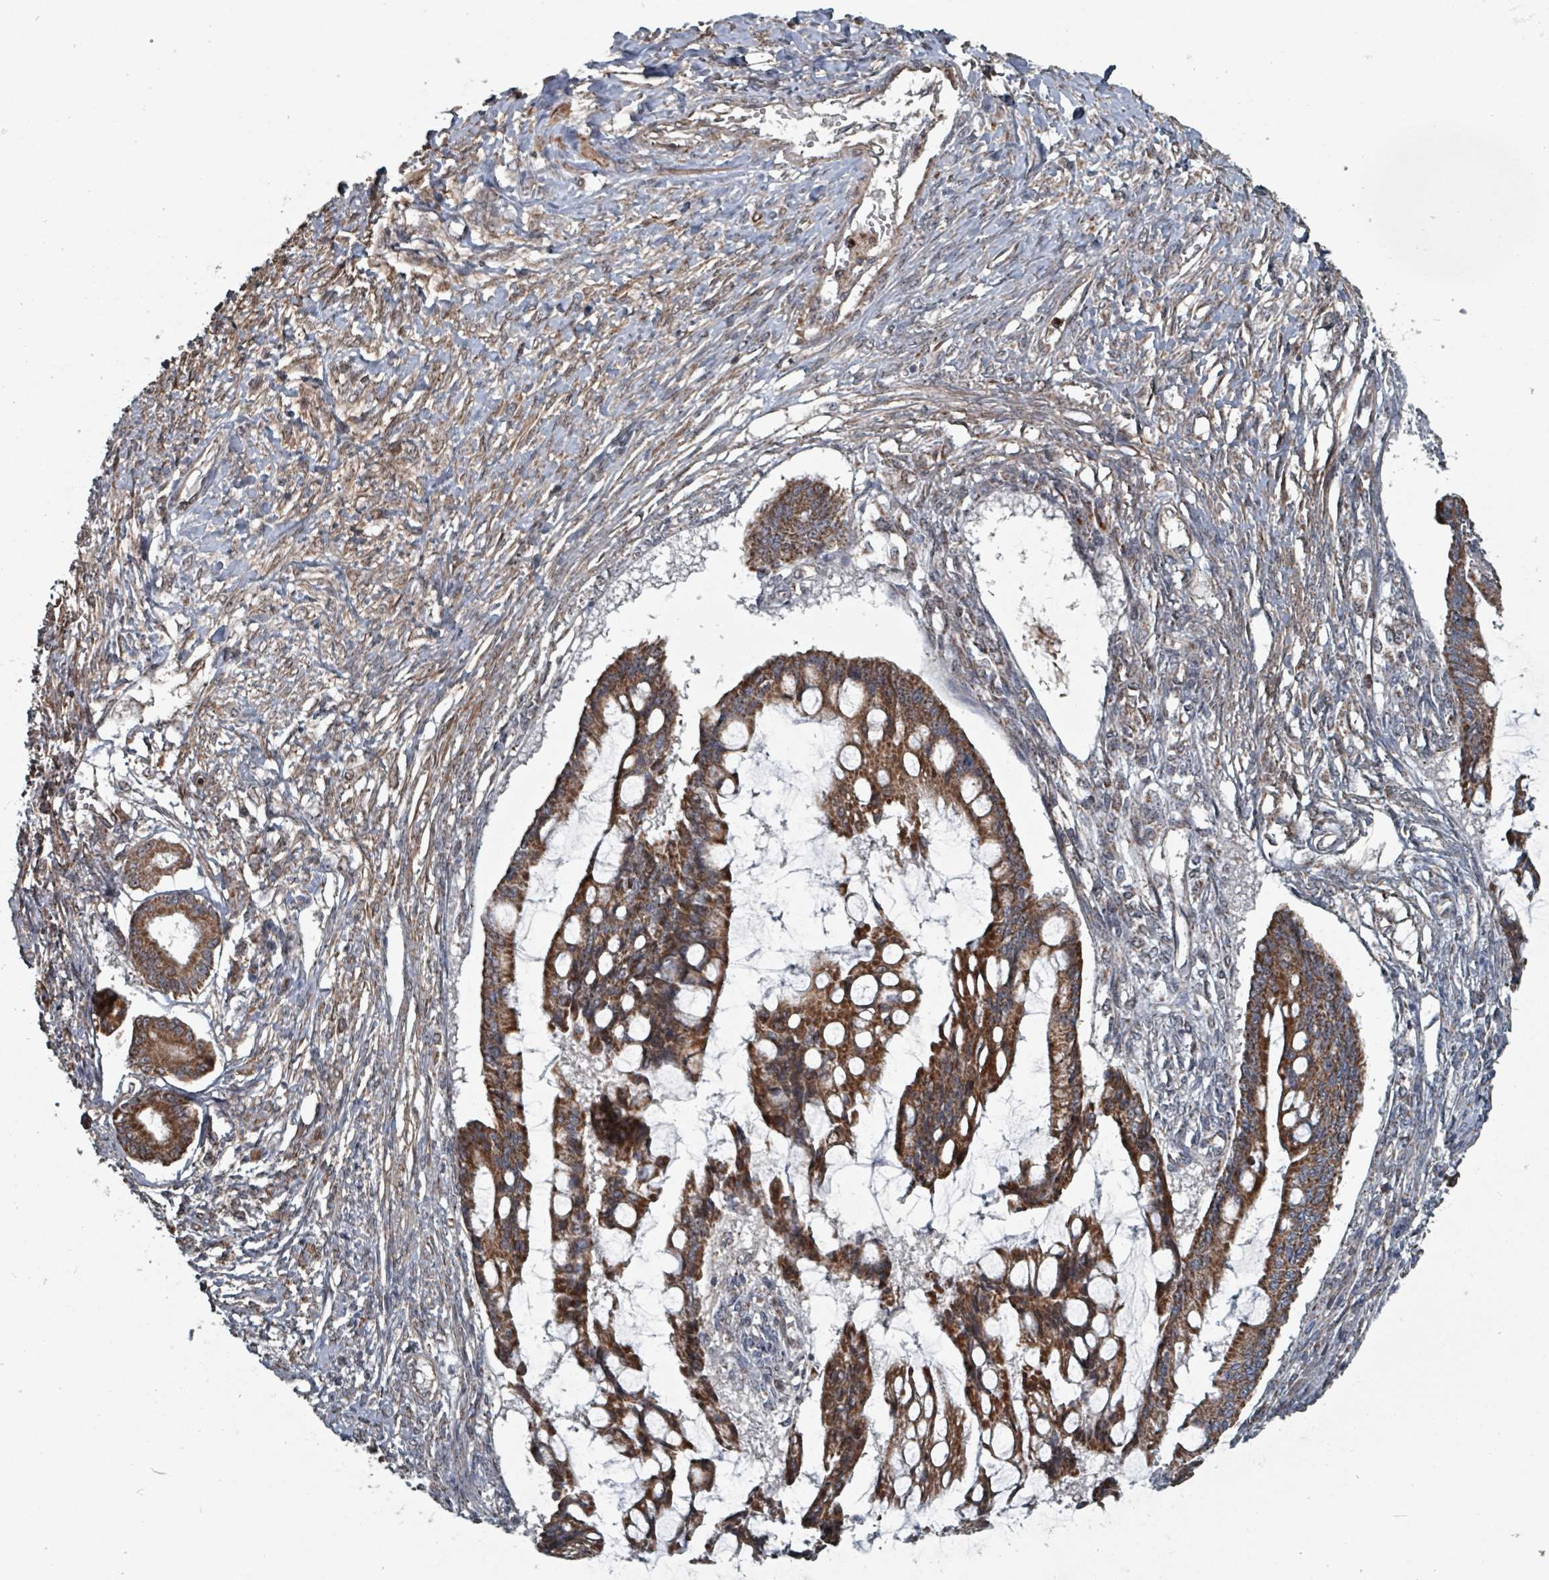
{"staining": {"intensity": "strong", "quantity": ">75%", "location": "cytoplasmic/membranous"}, "tissue": "ovarian cancer", "cell_type": "Tumor cells", "image_type": "cancer", "snomed": [{"axis": "morphology", "description": "Cystadenocarcinoma, mucinous, NOS"}, {"axis": "topography", "description": "Ovary"}], "caption": "Ovarian mucinous cystadenocarcinoma was stained to show a protein in brown. There is high levels of strong cytoplasmic/membranous positivity in about >75% of tumor cells.", "gene": "MRPL4", "patient": {"sex": "female", "age": 73}}